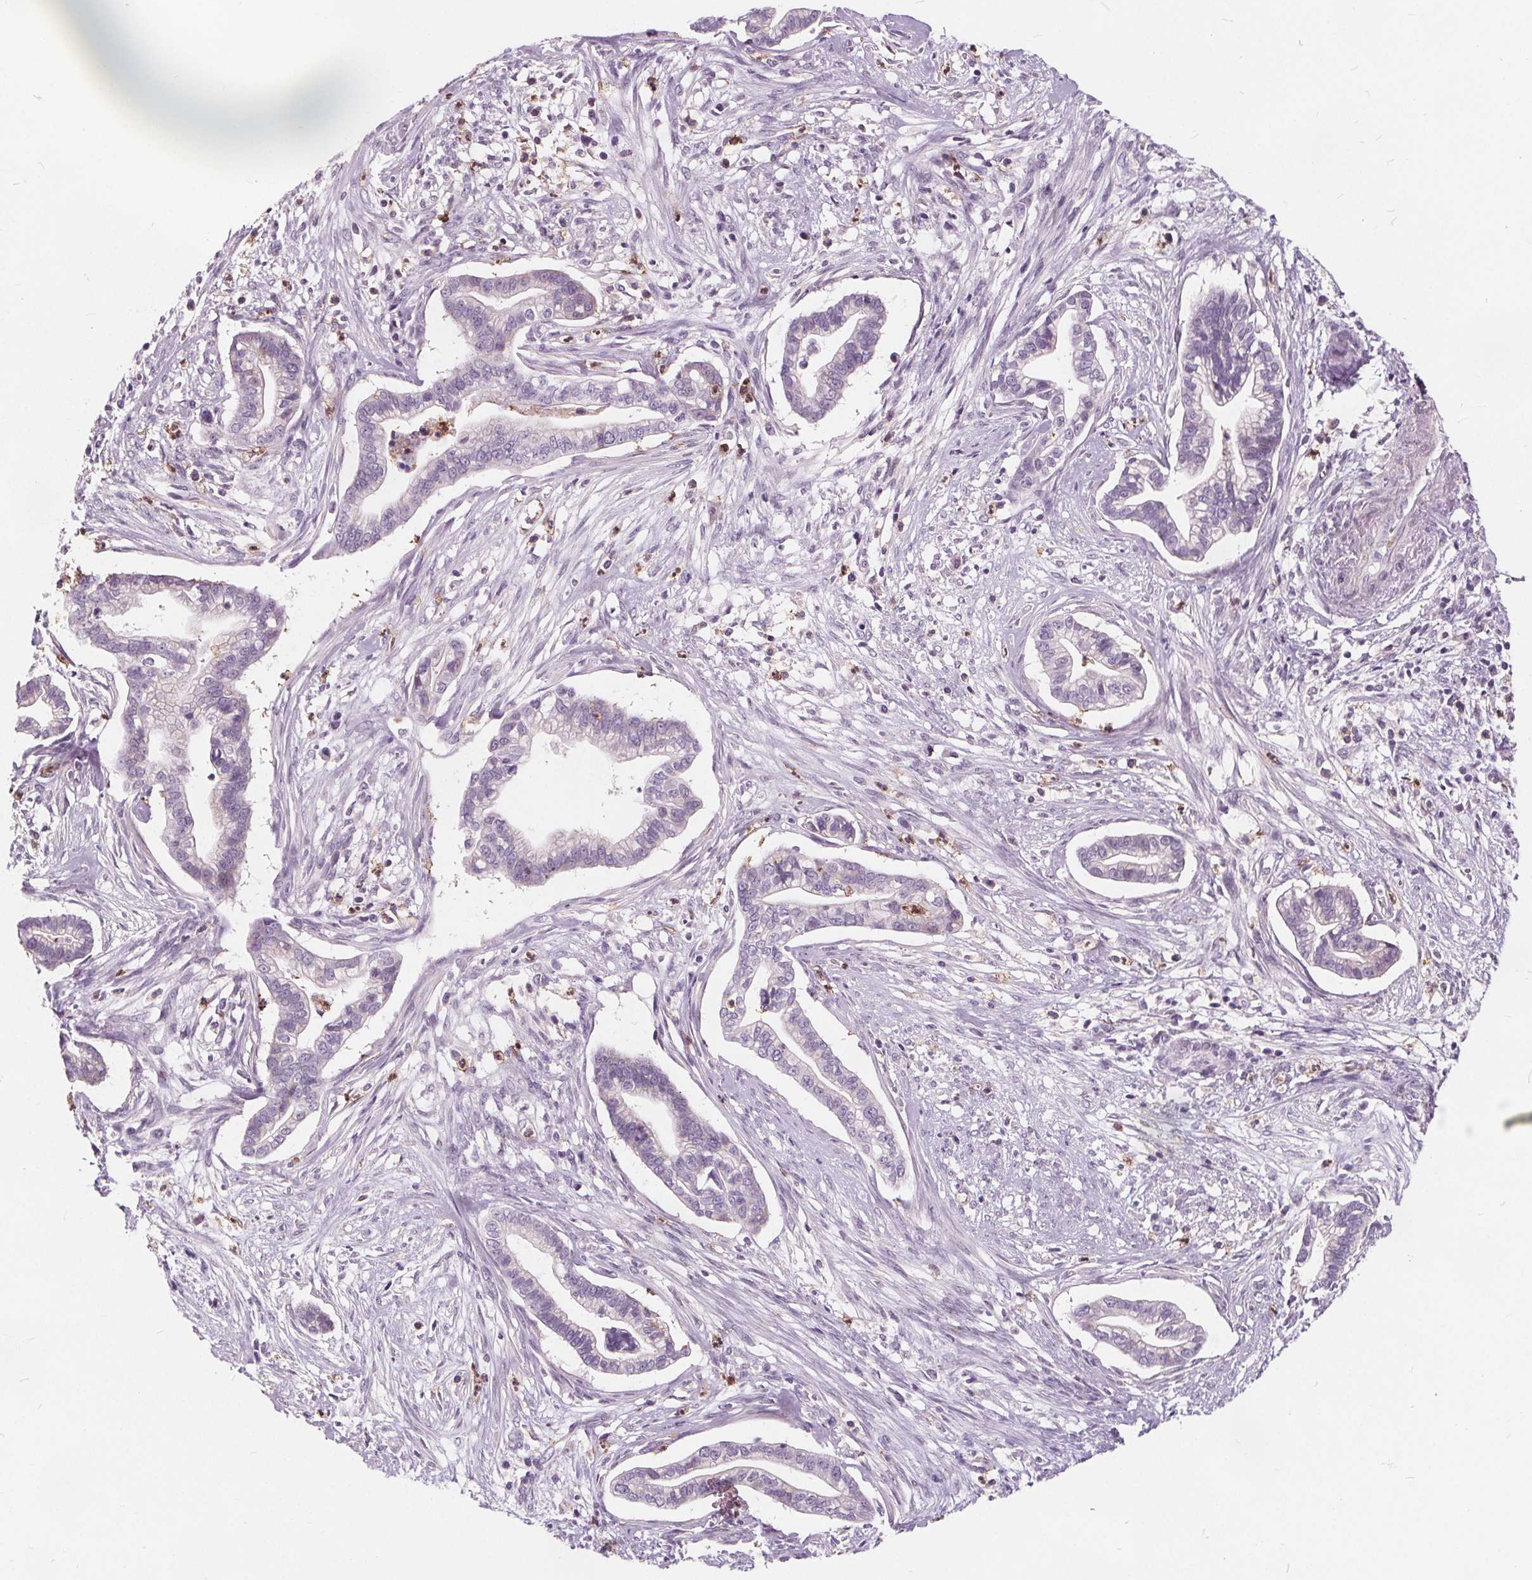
{"staining": {"intensity": "negative", "quantity": "none", "location": "none"}, "tissue": "cervical cancer", "cell_type": "Tumor cells", "image_type": "cancer", "snomed": [{"axis": "morphology", "description": "Adenocarcinoma, NOS"}, {"axis": "topography", "description": "Cervix"}], "caption": "This is an immunohistochemistry image of cervical cancer. There is no positivity in tumor cells.", "gene": "HAAO", "patient": {"sex": "female", "age": 62}}